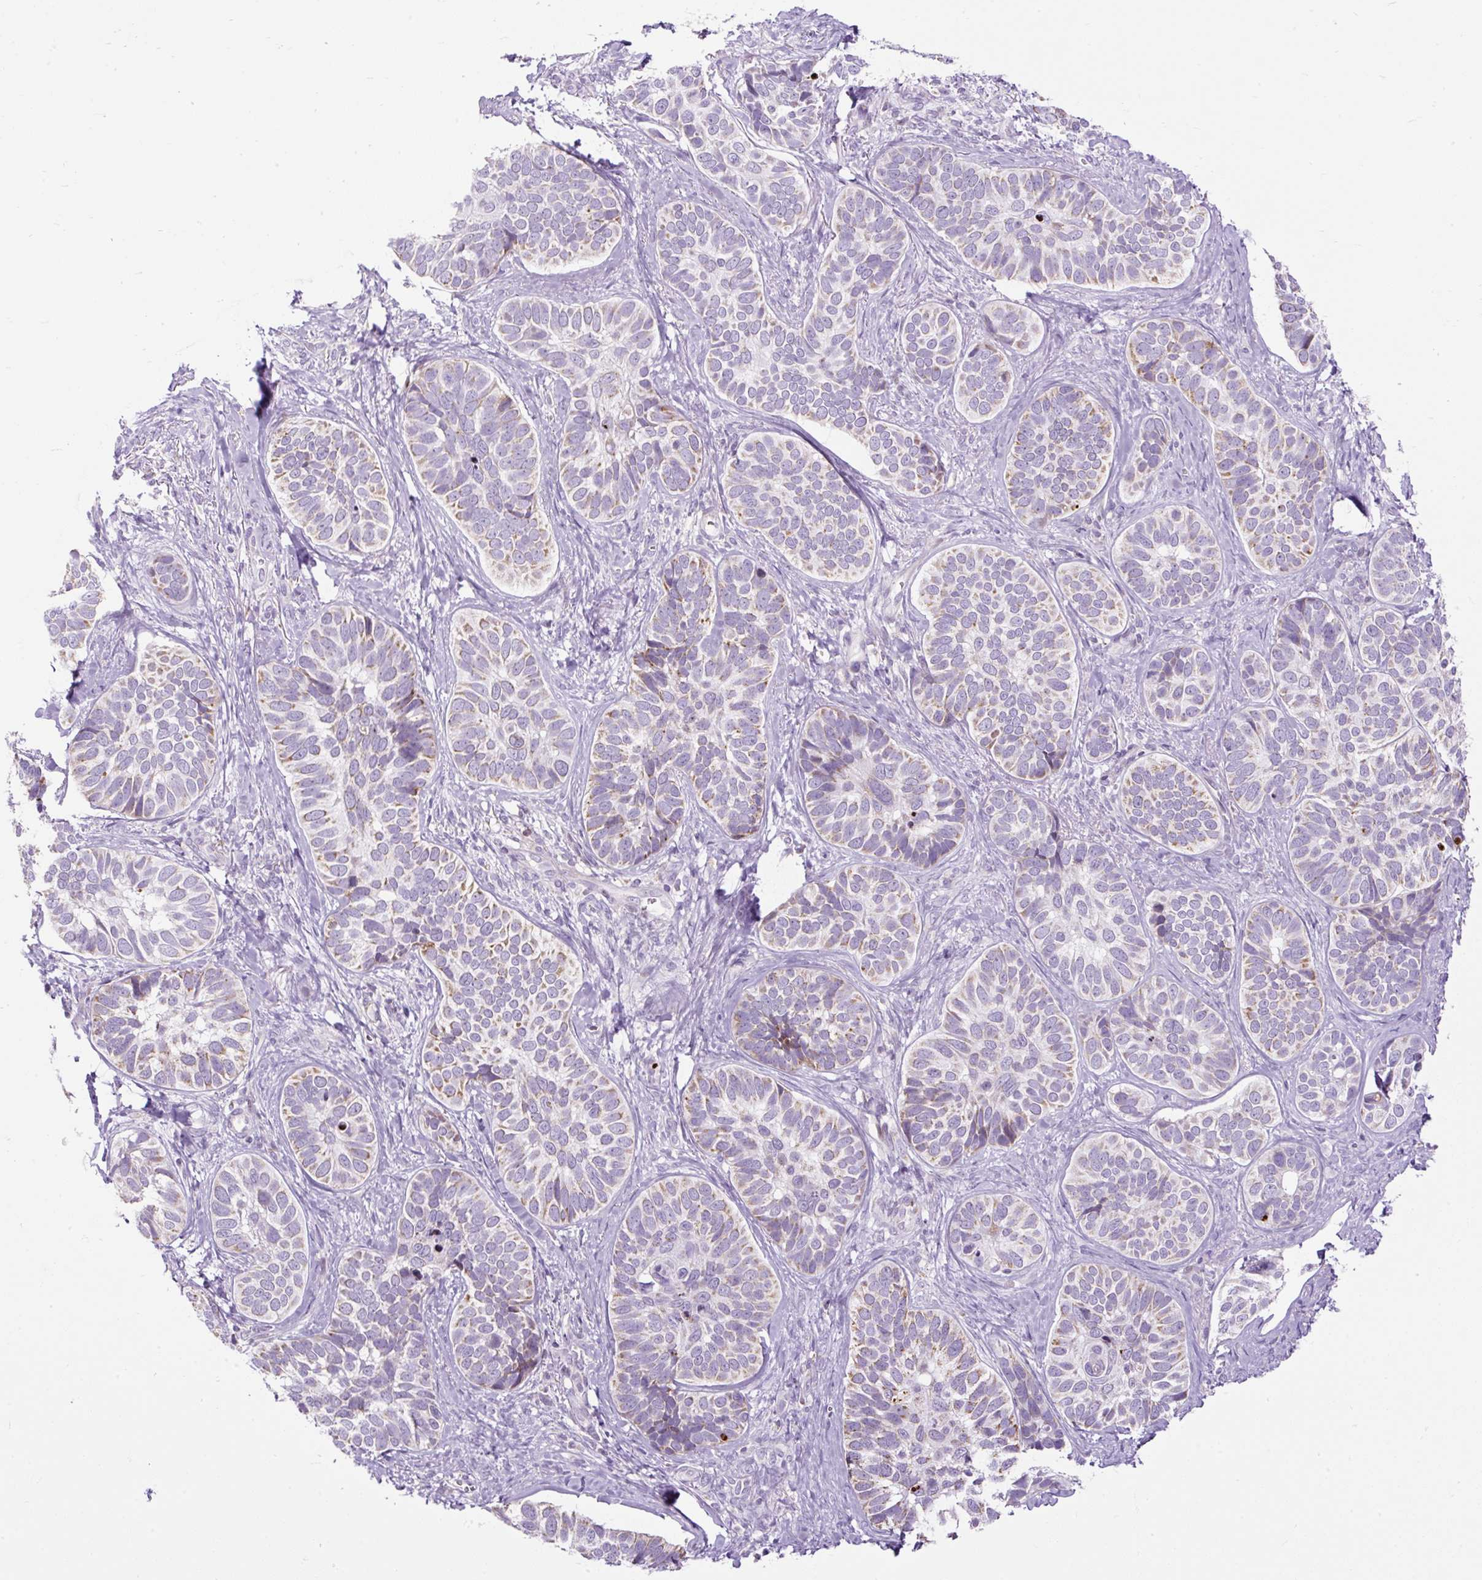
{"staining": {"intensity": "moderate", "quantity": "<25%", "location": "cytoplasmic/membranous"}, "tissue": "skin cancer", "cell_type": "Tumor cells", "image_type": "cancer", "snomed": [{"axis": "morphology", "description": "Basal cell carcinoma"}, {"axis": "topography", "description": "Skin"}], "caption": "A low amount of moderate cytoplasmic/membranous expression is present in approximately <25% of tumor cells in skin basal cell carcinoma tissue.", "gene": "FMC1", "patient": {"sex": "male", "age": 62}}